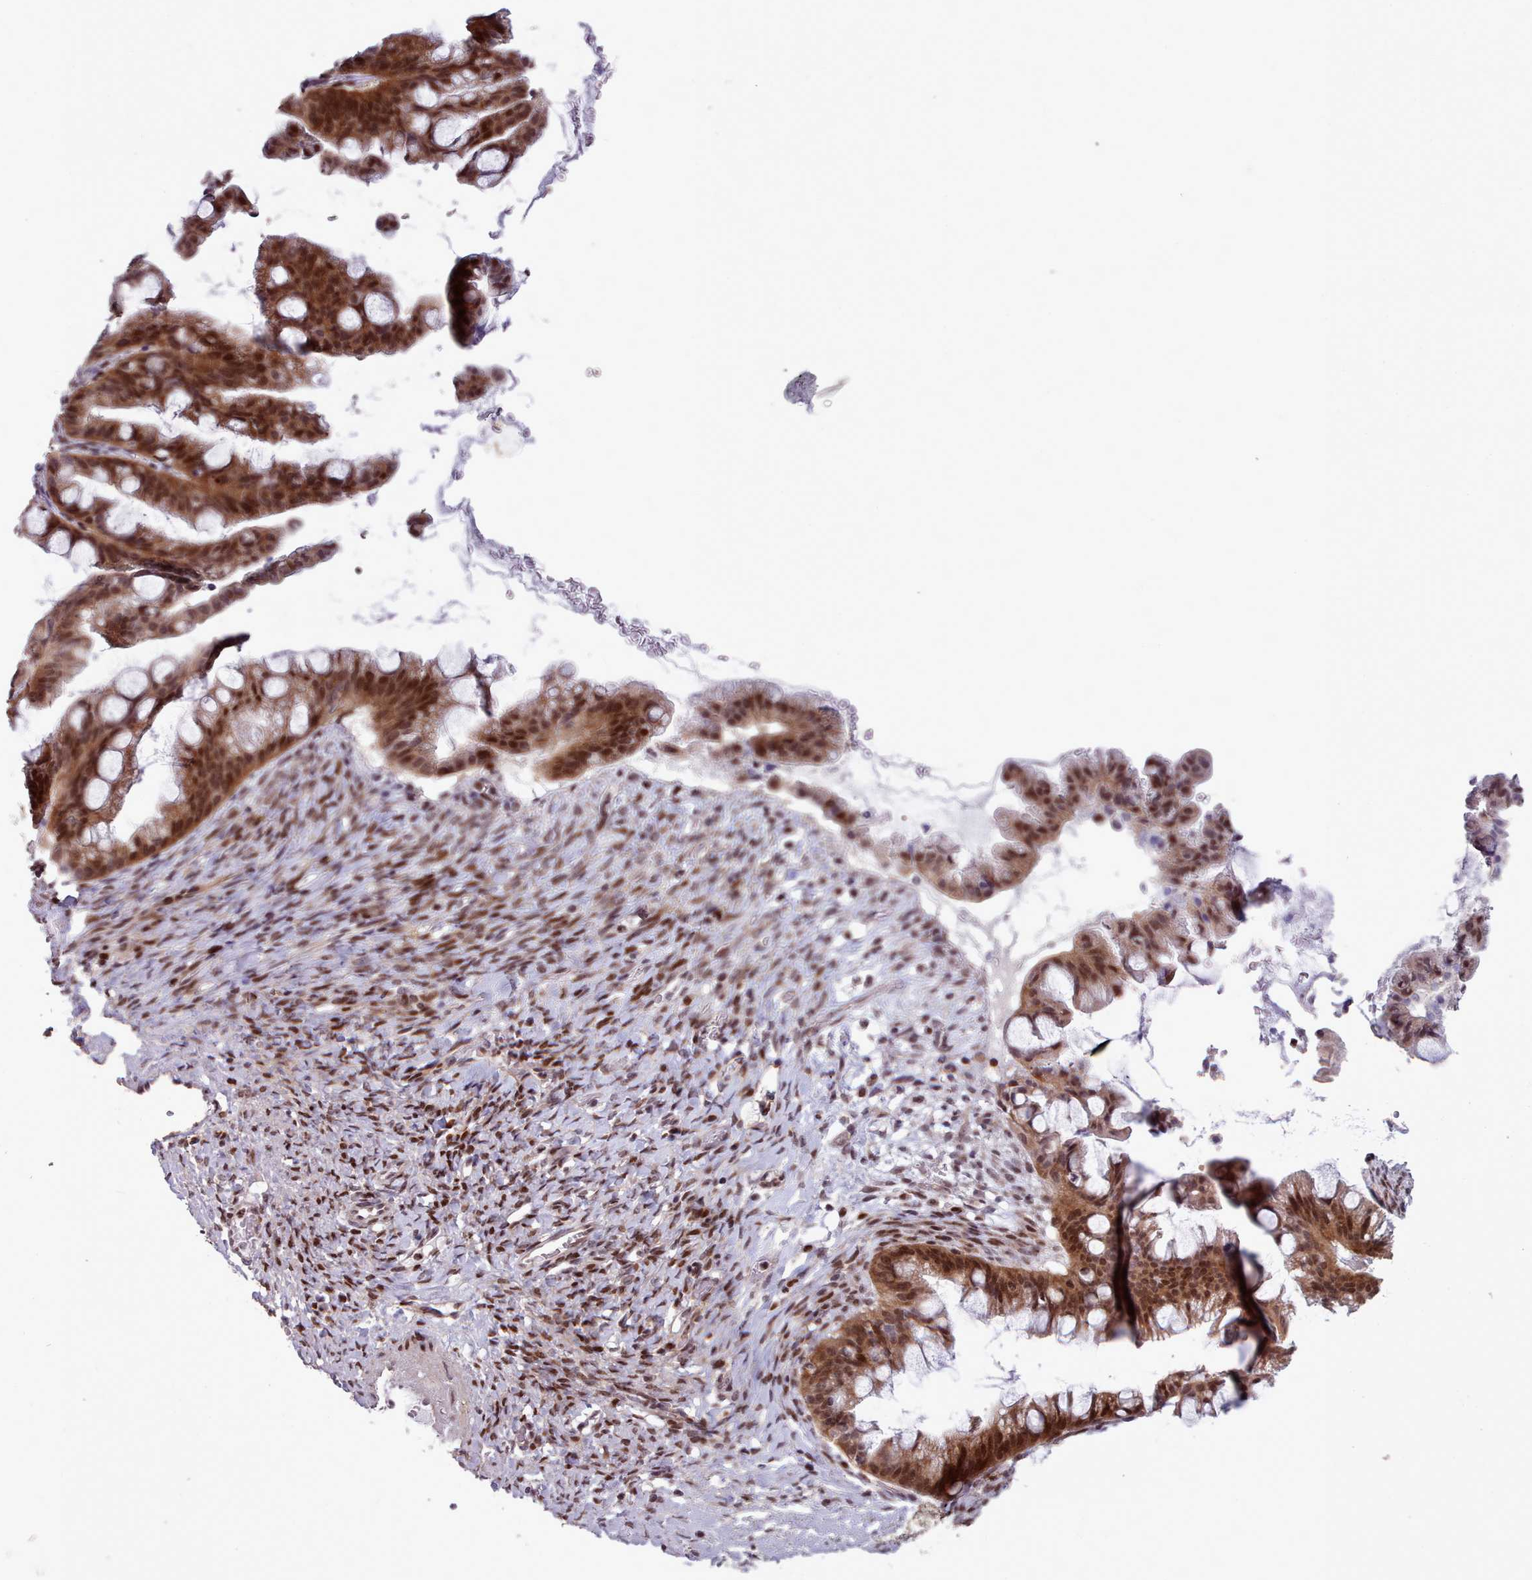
{"staining": {"intensity": "moderate", "quantity": ">75%", "location": "cytoplasmic/membranous,nuclear"}, "tissue": "ovarian cancer", "cell_type": "Tumor cells", "image_type": "cancer", "snomed": [{"axis": "morphology", "description": "Cystadenocarcinoma, mucinous, NOS"}, {"axis": "topography", "description": "Ovary"}], "caption": "Ovarian cancer (mucinous cystadenocarcinoma) stained with immunohistochemistry (IHC) demonstrates moderate cytoplasmic/membranous and nuclear positivity in approximately >75% of tumor cells.", "gene": "ENSA", "patient": {"sex": "female", "age": 73}}